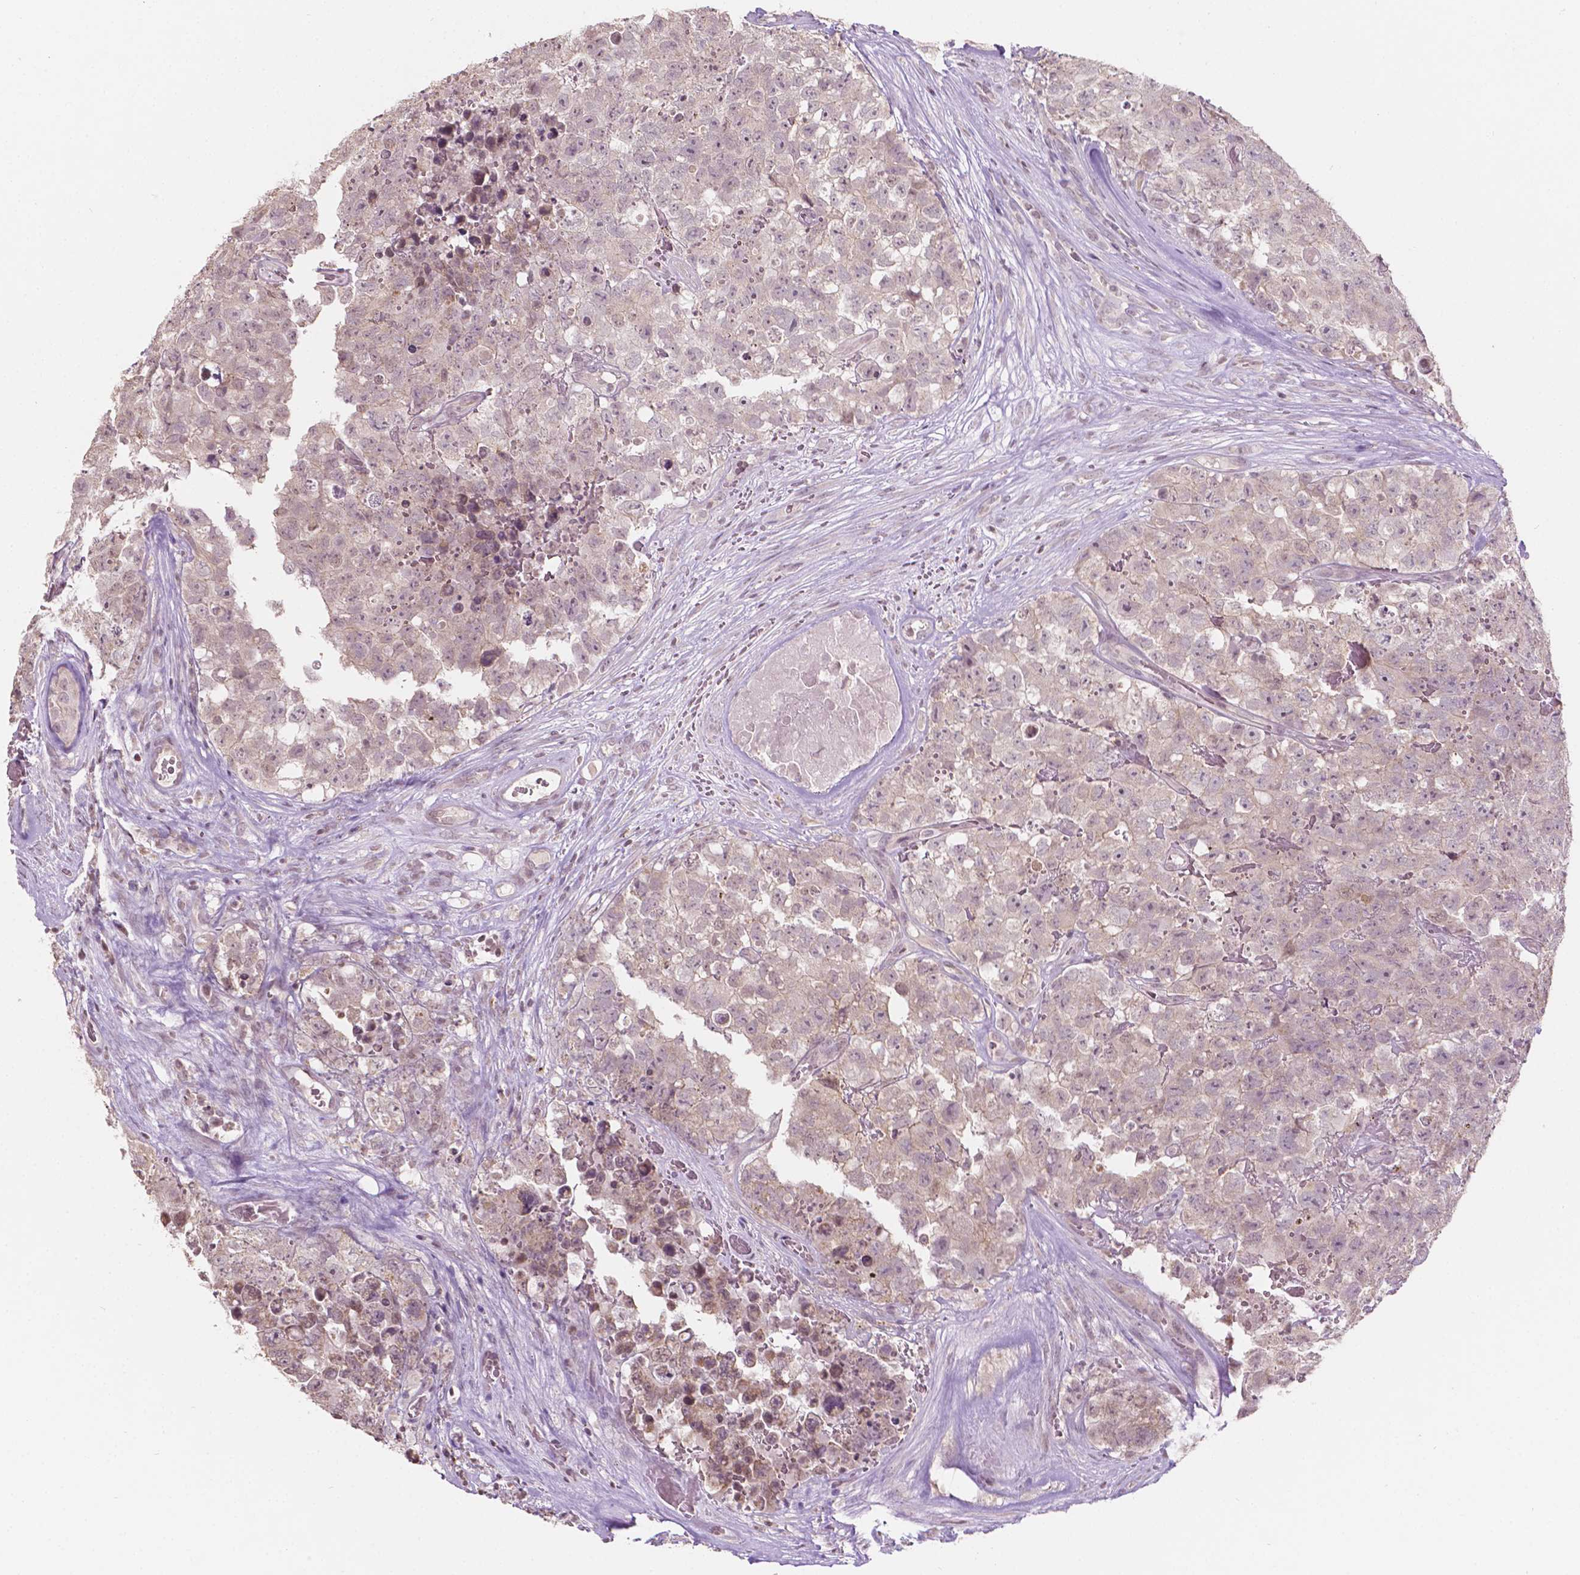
{"staining": {"intensity": "negative", "quantity": "none", "location": "none"}, "tissue": "testis cancer", "cell_type": "Tumor cells", "image_type": "cancer", "snomed": [{"axis": "morphology", "description": "Carcinoma, Embryonal, NOS"}, {"axis": "topography", "description": "Testis"}], "caption": "IHC histopathology image of neoplastic tissue: testis embryonal carcinoma stained with DAB (3,3'-diaminobenzidine) demonstrates no significant protein staining in tumor cells. Nuclei are stained in blue.", "gene": "NOS1AP", "patient": {"sex": "male", "age": 18}}